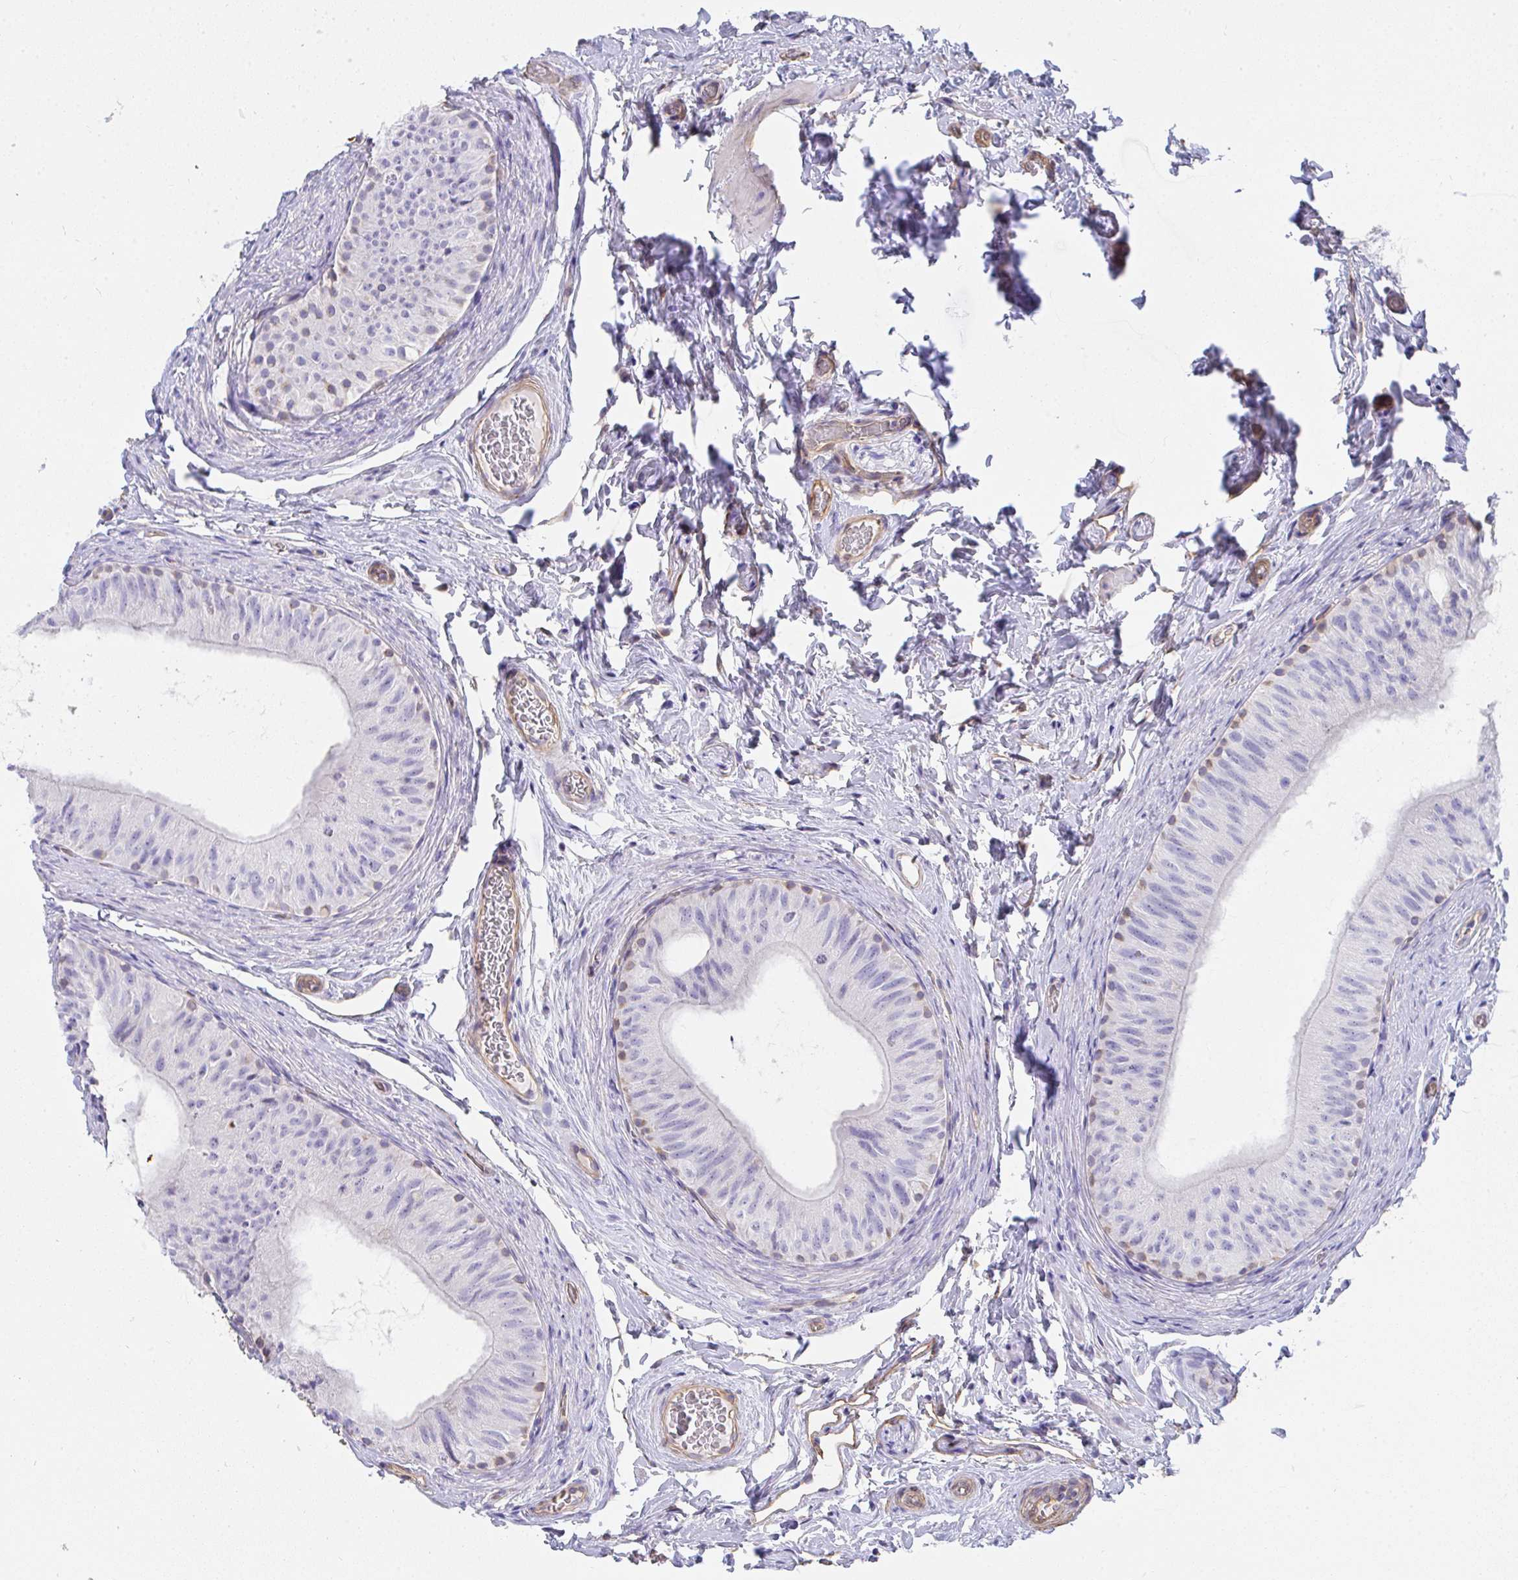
{"staining": {"intensity": "strong", "quantity": "<25%", "location": "cytoplasmic/membranous"}, "tissue": "epididymis", "cell_type": "Glandular cells", "image_type": "normal", "snomed": [{"axis": "morphology", "description": "Normal tissue, NOS"}, {"axis": "topography", "description": "Epididymis, spermatic cord, NOS"}, {"axis": "topography", "description": "Epididymis"}], "caption": "The histopathology image demonstrates staining of unremarkable epididymis, revealing strong cytoplasmic/membranous protein staining (brown color) within glandular cells.", "gene": "TNFAIP8", "patient": {"sex": "male", "age": 31}}